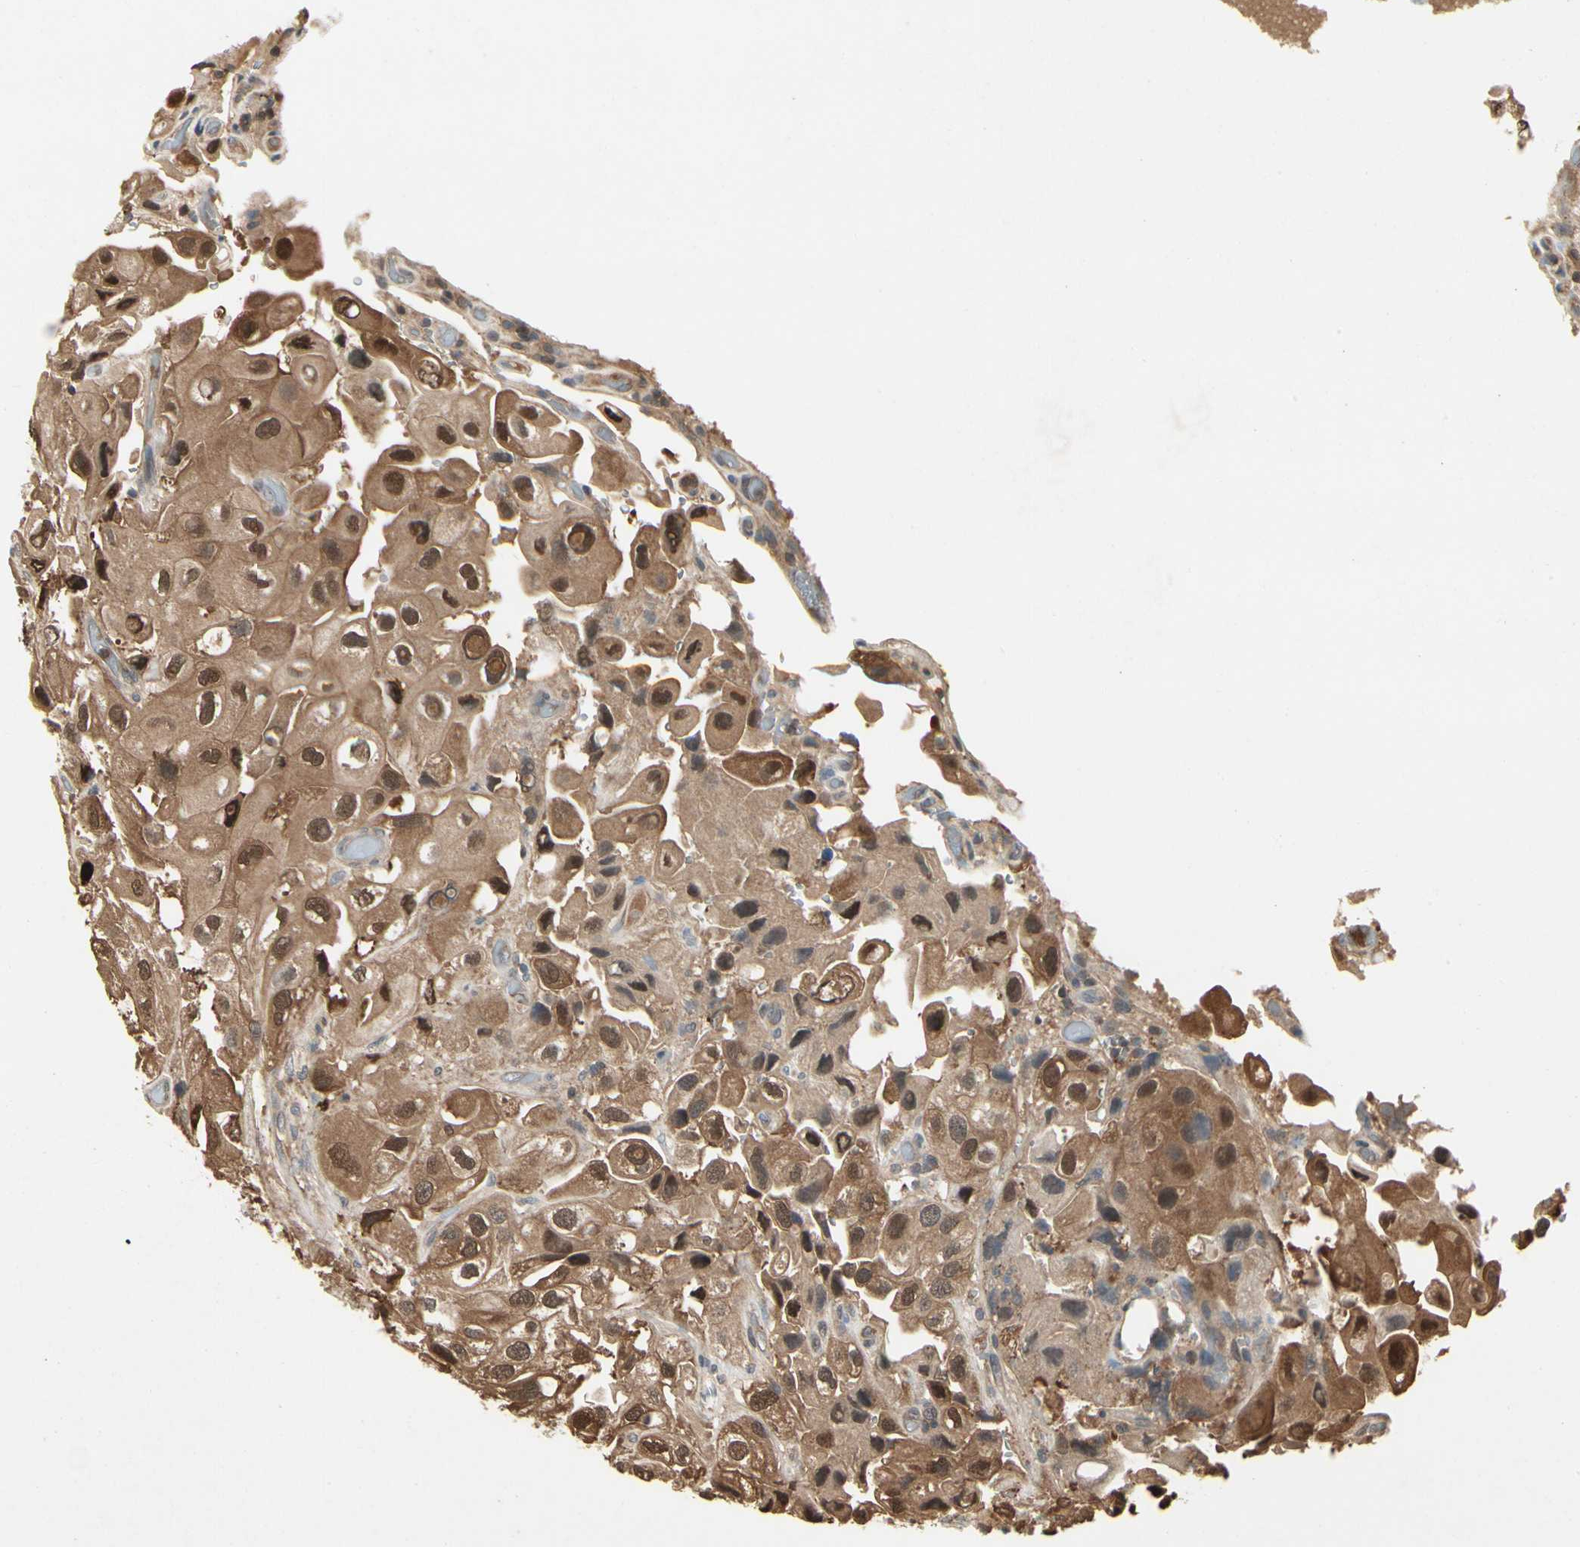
{"staining": {"intensity": "strong", "quantity": ">75%", "location": "cytoplasmic/membranous,nuclear"}, "tissue": "urothelial cancer", "cell_type": "Tumor cells", "image_type": "cancer", "snomed": [{"axis": "morphology", "description": "Urothelial carcinoma, High grade"}, {"axis": "topography", "description": "Urinary bladder"}], "caption": "This photomicrograph displays immunohistochemistry (IHC) staining of urothelial carcinoma (high-grade), with high strong cytoplasmic/membranous and nuclear staining in approximately >75% of tumor cells.", "gene": "YWHAQ", "patient": {"sex": "female", "age": 64}}